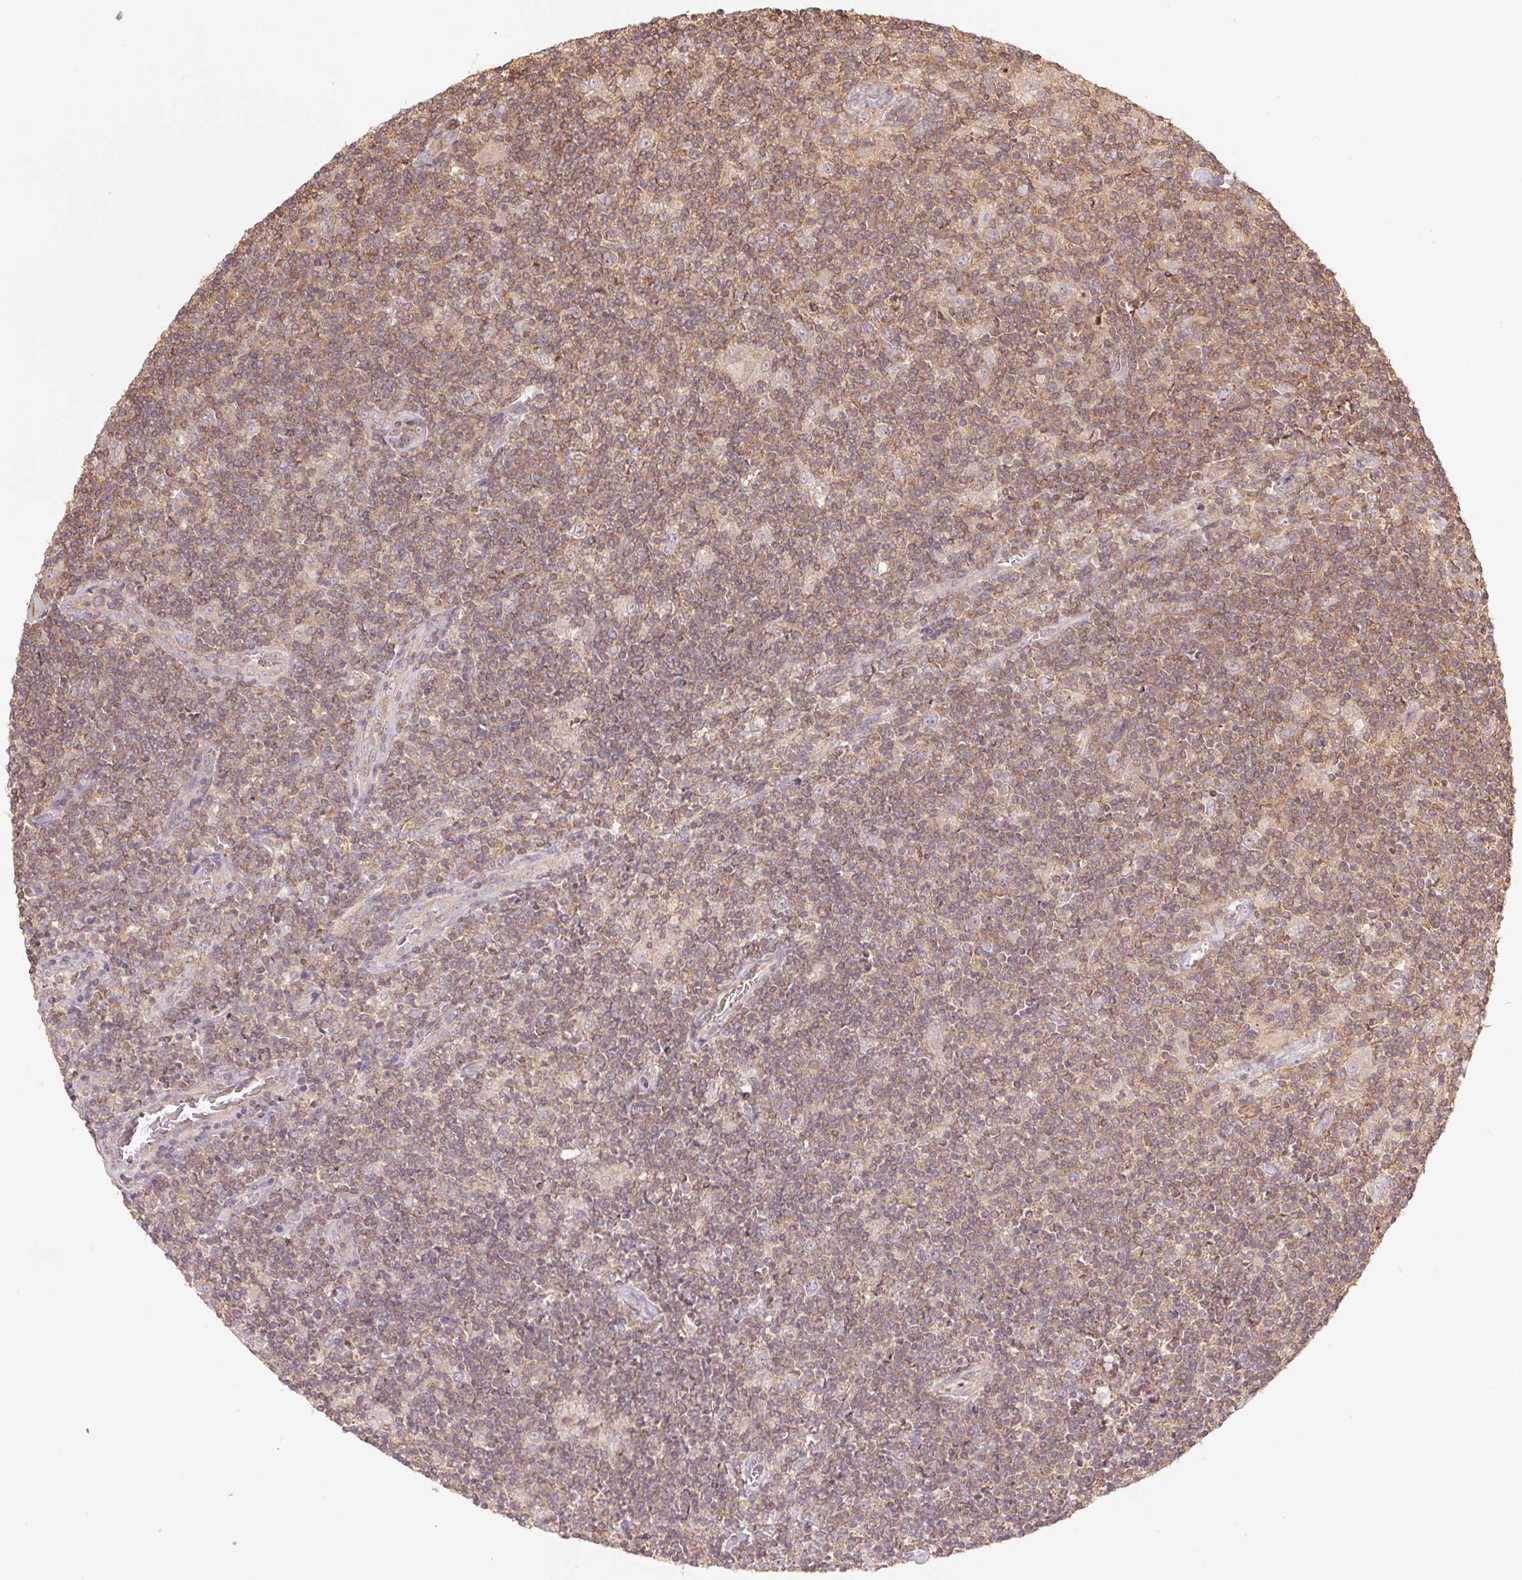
{"staining": {"intensity": "weak", "quantity": "25%-75%", "location": "cytoplasmic/membranous"}, "tissue": "lymphoma", "cell_type": "Tumor cells", "image_type": "cancer", "snomed": [{"axis": "morphology", "description": "Hodgkin's disease, NOS"}, {"axis": "topography", "description": "Lymph node"}], "caption": "High-magnification brightfield microscopy of lymphoma stained with DAB (brown) and counterstained with hematoxylin (blue). tumor cells exhibit weak cytoplasmic/membranous staining is appreciated in about25%-75% of cells.", "gene": "TUBA3D", "patient": {"sex": "male", "age": 40}}